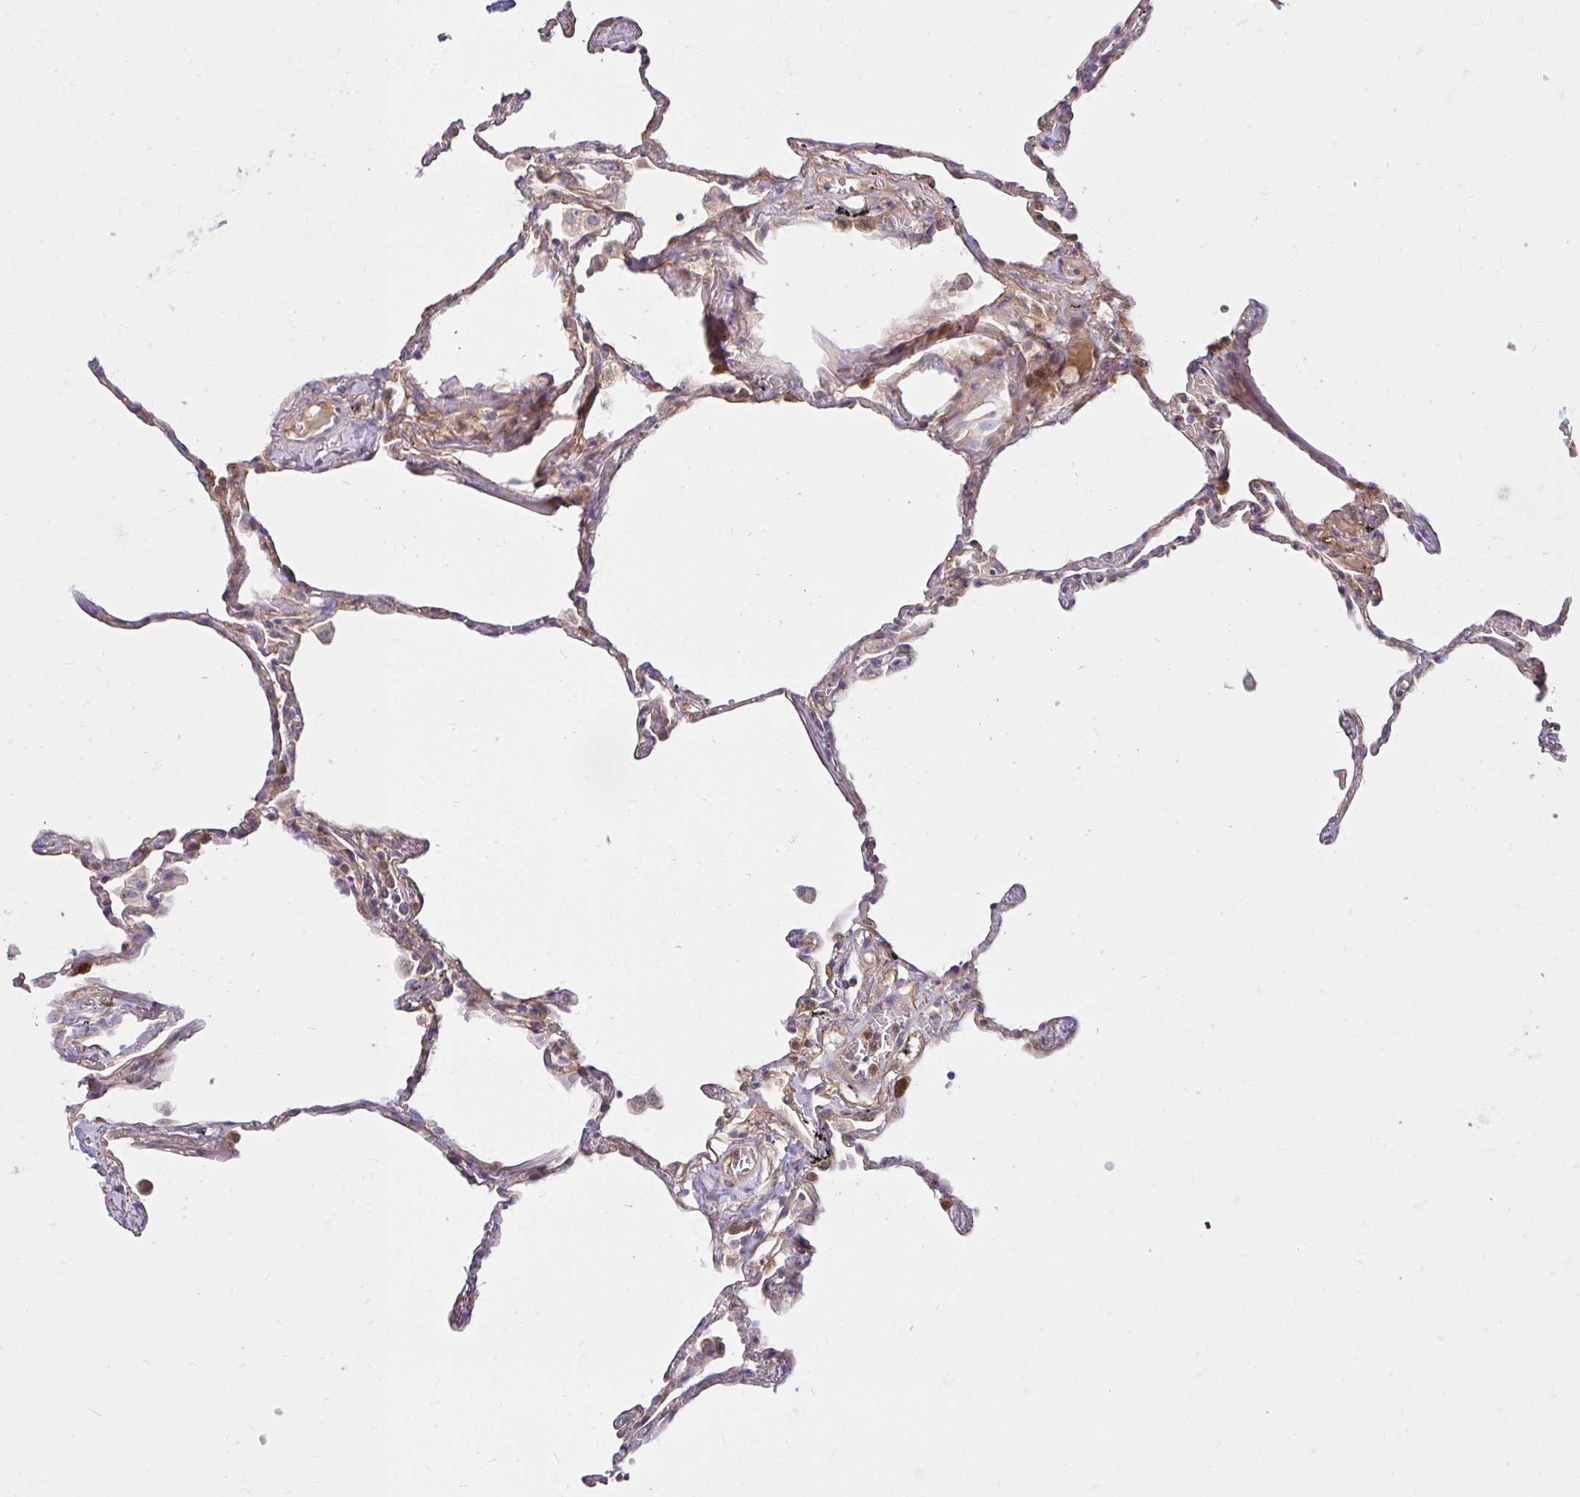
{"staining": {"intensity": "moderate", "quantity": "25%-75%", "location": "cytoplasmic/membranous"}, "tissue": "lung", "cell_type": "Alveolar cells", "image_type": "normal", "snomed": [{"axis": "morphology", "description": "Normal tissue, NOS"}, {"axis": "topography", "description": "Lung"}], "caption": "High-magnification brightfield microscopy of benign lung stained with DAB (brown) and counterstained with hematoxylin (blue). alveolar cells exhibit moderate cytoplasmic/membranous positivity is seen in approximately25%-75% of cells. (DAB = brown stain, brightfield microscopy at high magnification).", "gene": "ITGA2", "patient": {"sex": "female", "age": 67}}